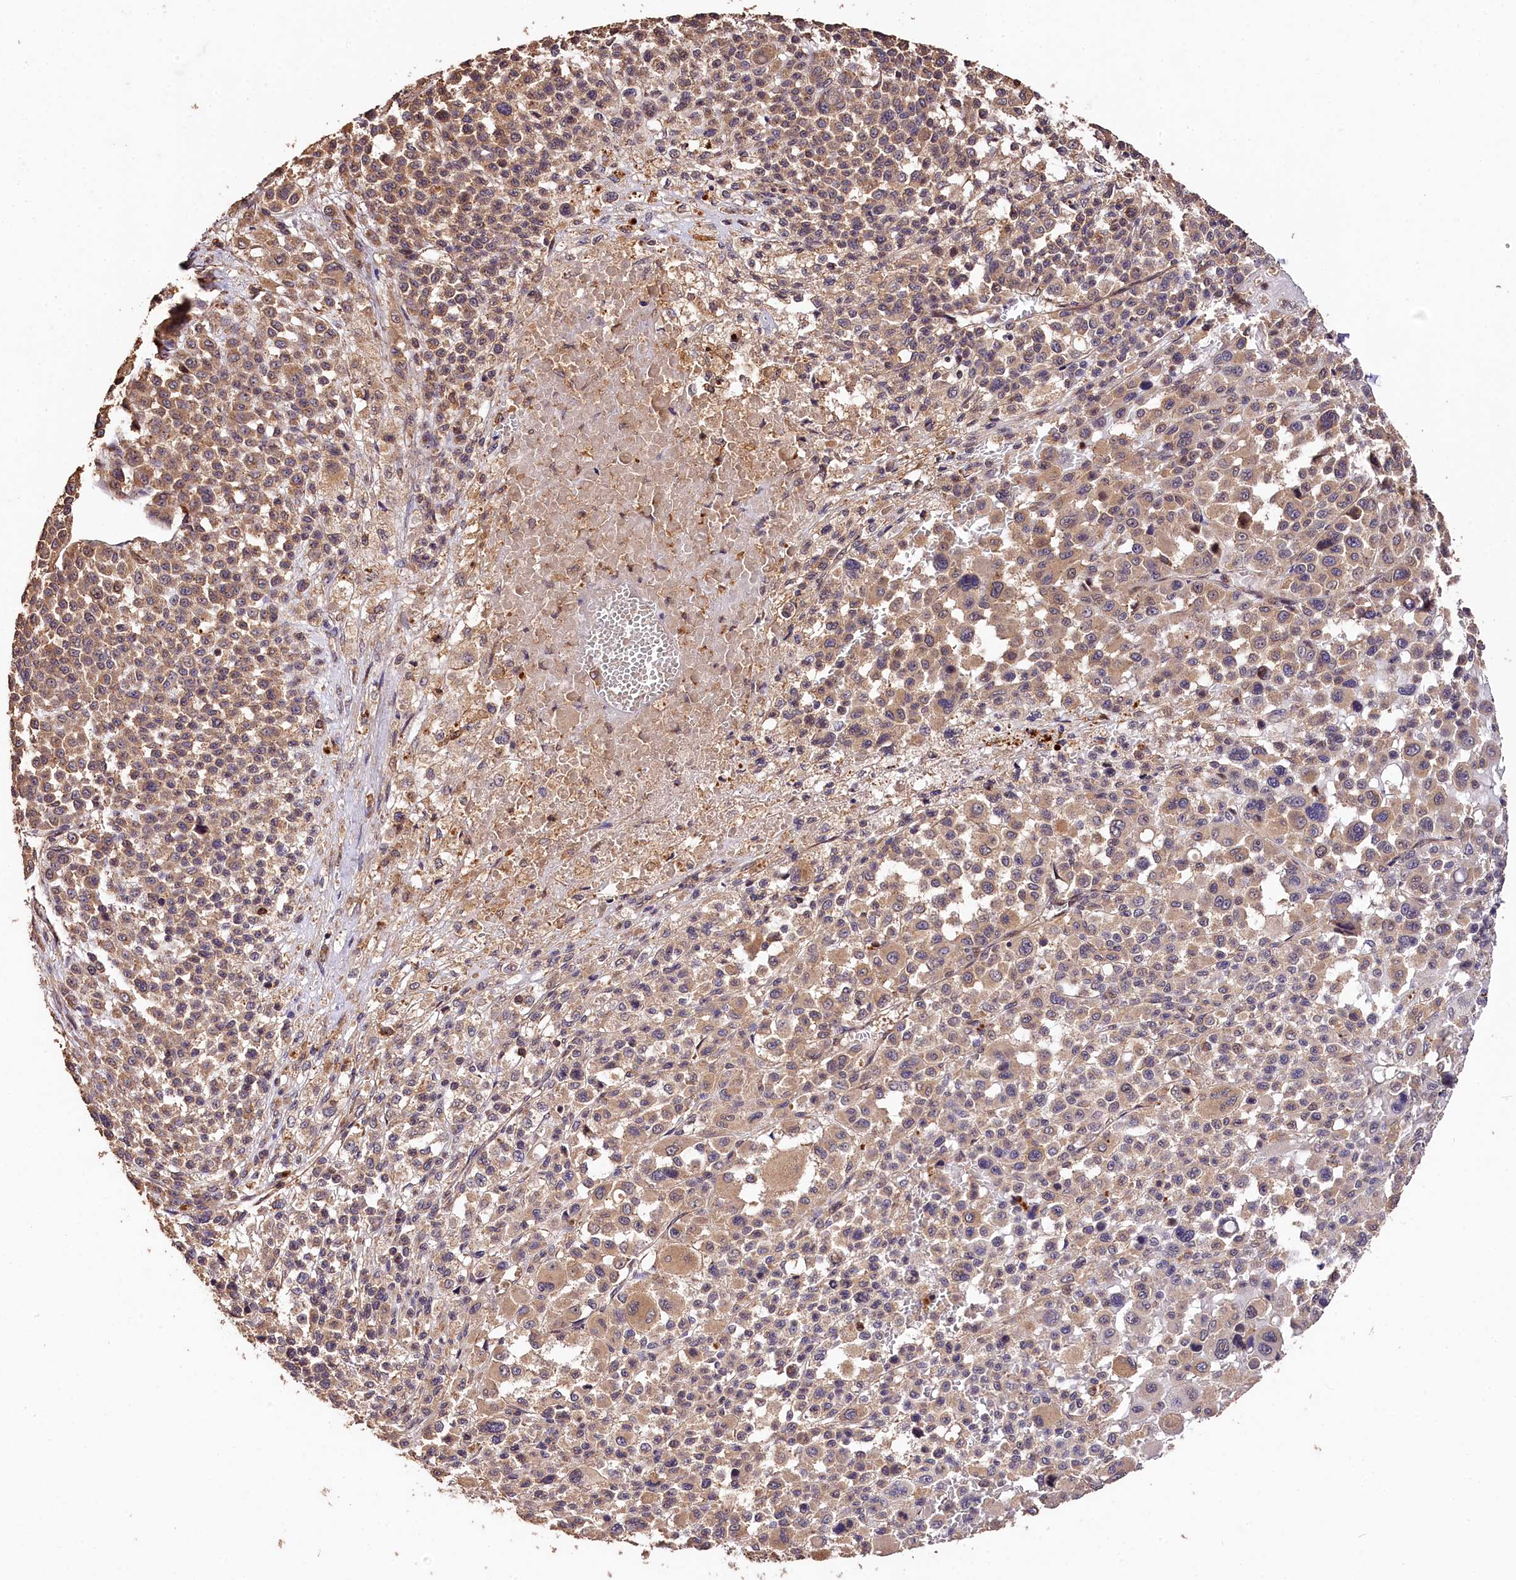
{"staining": {"intensity": "weak", "quantity": "25%-75%", "location": "cytoplasmic/membranous"}, "tissue": "melanoma", "cell_type": "Tumor cells", "image_type": "cancer", "snomed": [{"axis": "morphology", "description": "Malignant melanoma, Metastatic site"}, {"axis": "topography", "description": "Skin"}], "caption": "An image showing weak cytoplasmic/membranous staining in about 25%-75% of tumor cells in malignant melanoma (metastatic site), as visualized by brown immunohistochemical staining.", "gene": "KPTN", "patient": {"sex": "female", "age": 74}}